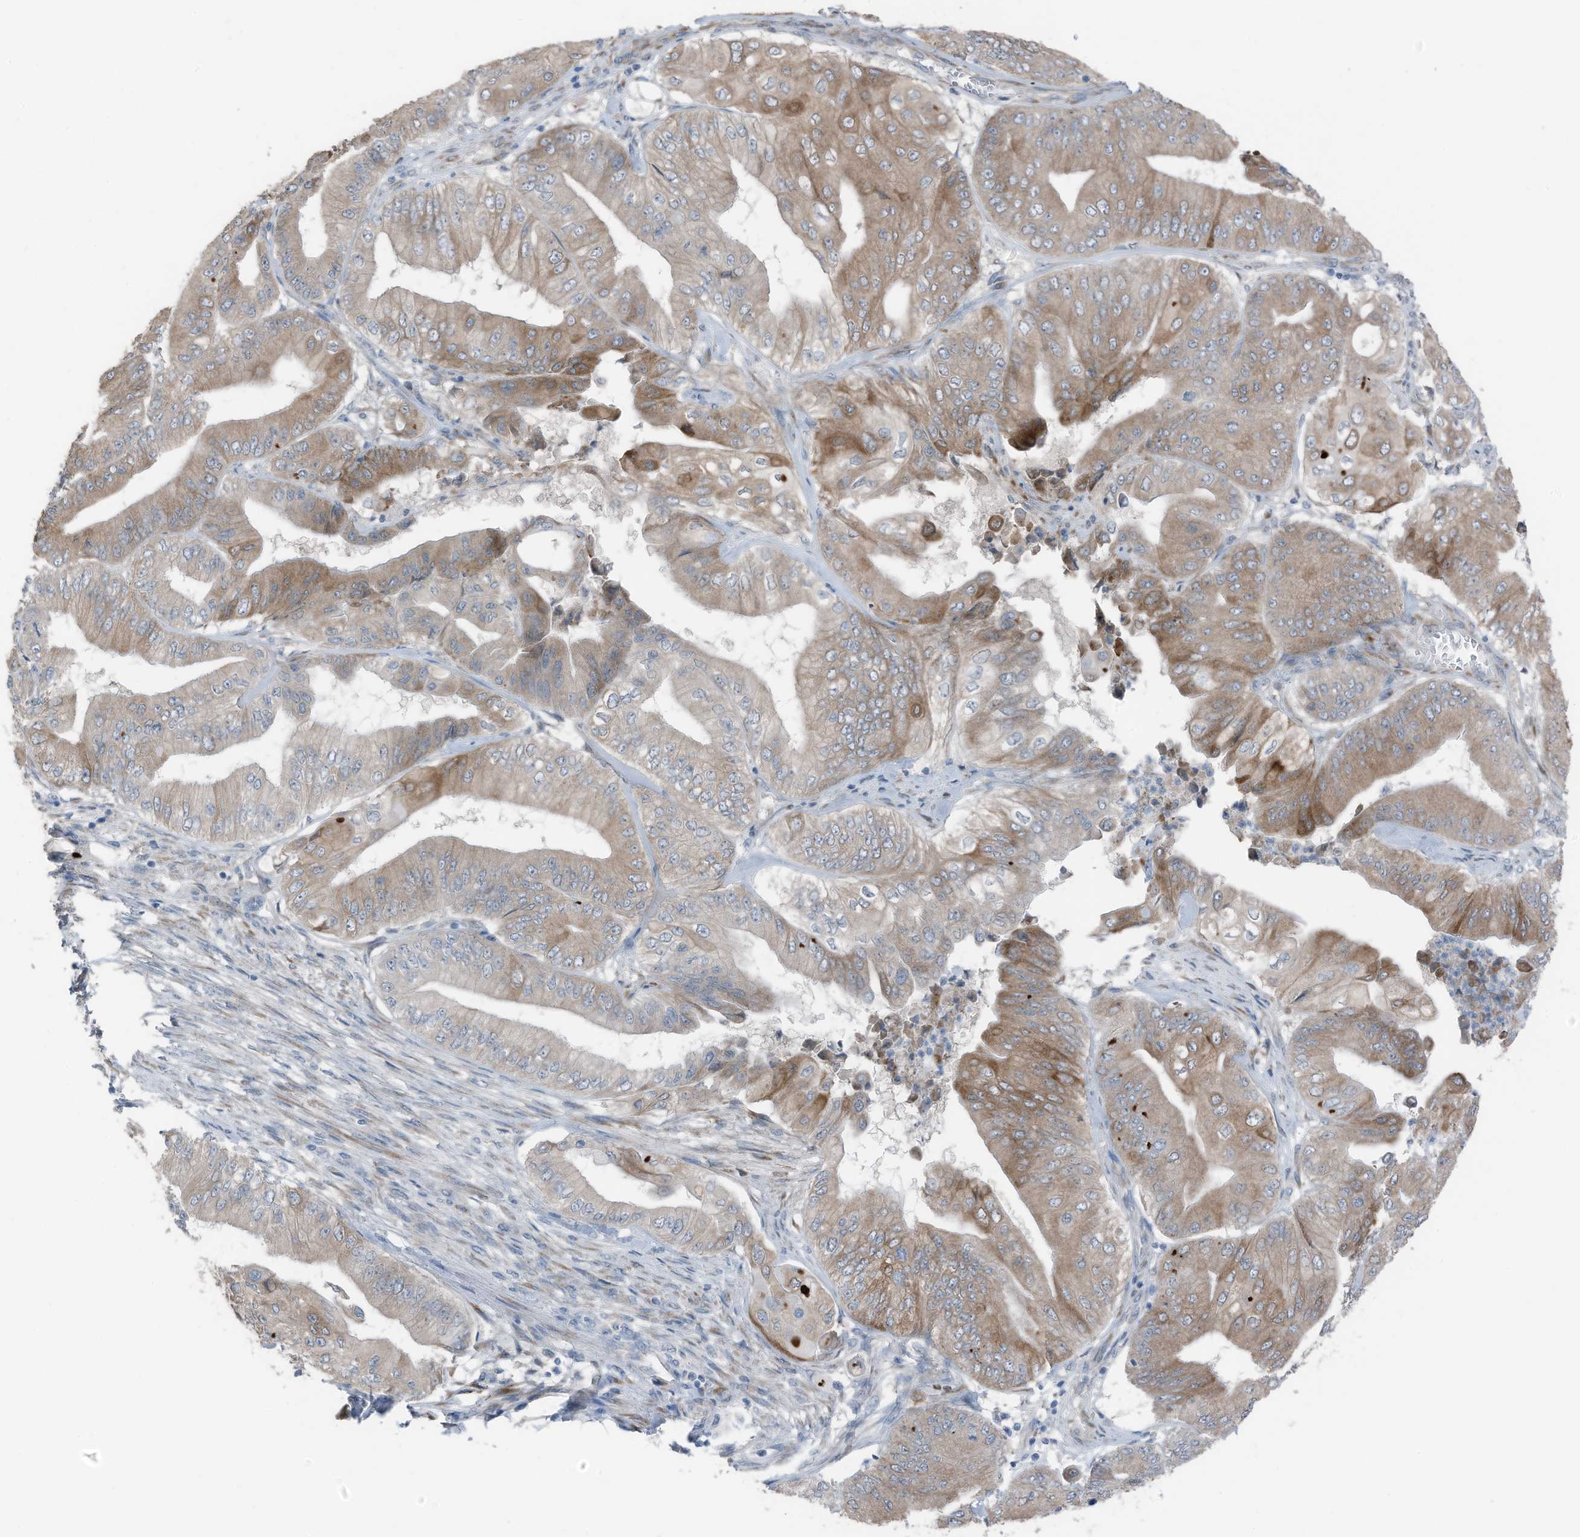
{"staining": {"intensity": "moderate", "quantity": "25%-75%", "location": "cytoplasmic/membranous"}, "tissue": "pancreatic cancer", "cell_type": "Tumor cells", "image_type": "cancer", "snomed": [{"axis": "morphology", "description": "Adenocarcinoma, NOS"}, {"axis": "topography", "description": "Pancreas"}], "caption": "Pancreatic cancer was stained to show a protein in brown. There is medium levels of moderate cytoplasmic/membranous staining in about 25%-75% of tumor cells. (DAB (3,3'-diaminobenzidine) IHC with brightfield microscopy, high magnification).", "gene": "ARHGEF33", "patient": {"sex": "female", "age": 77}}